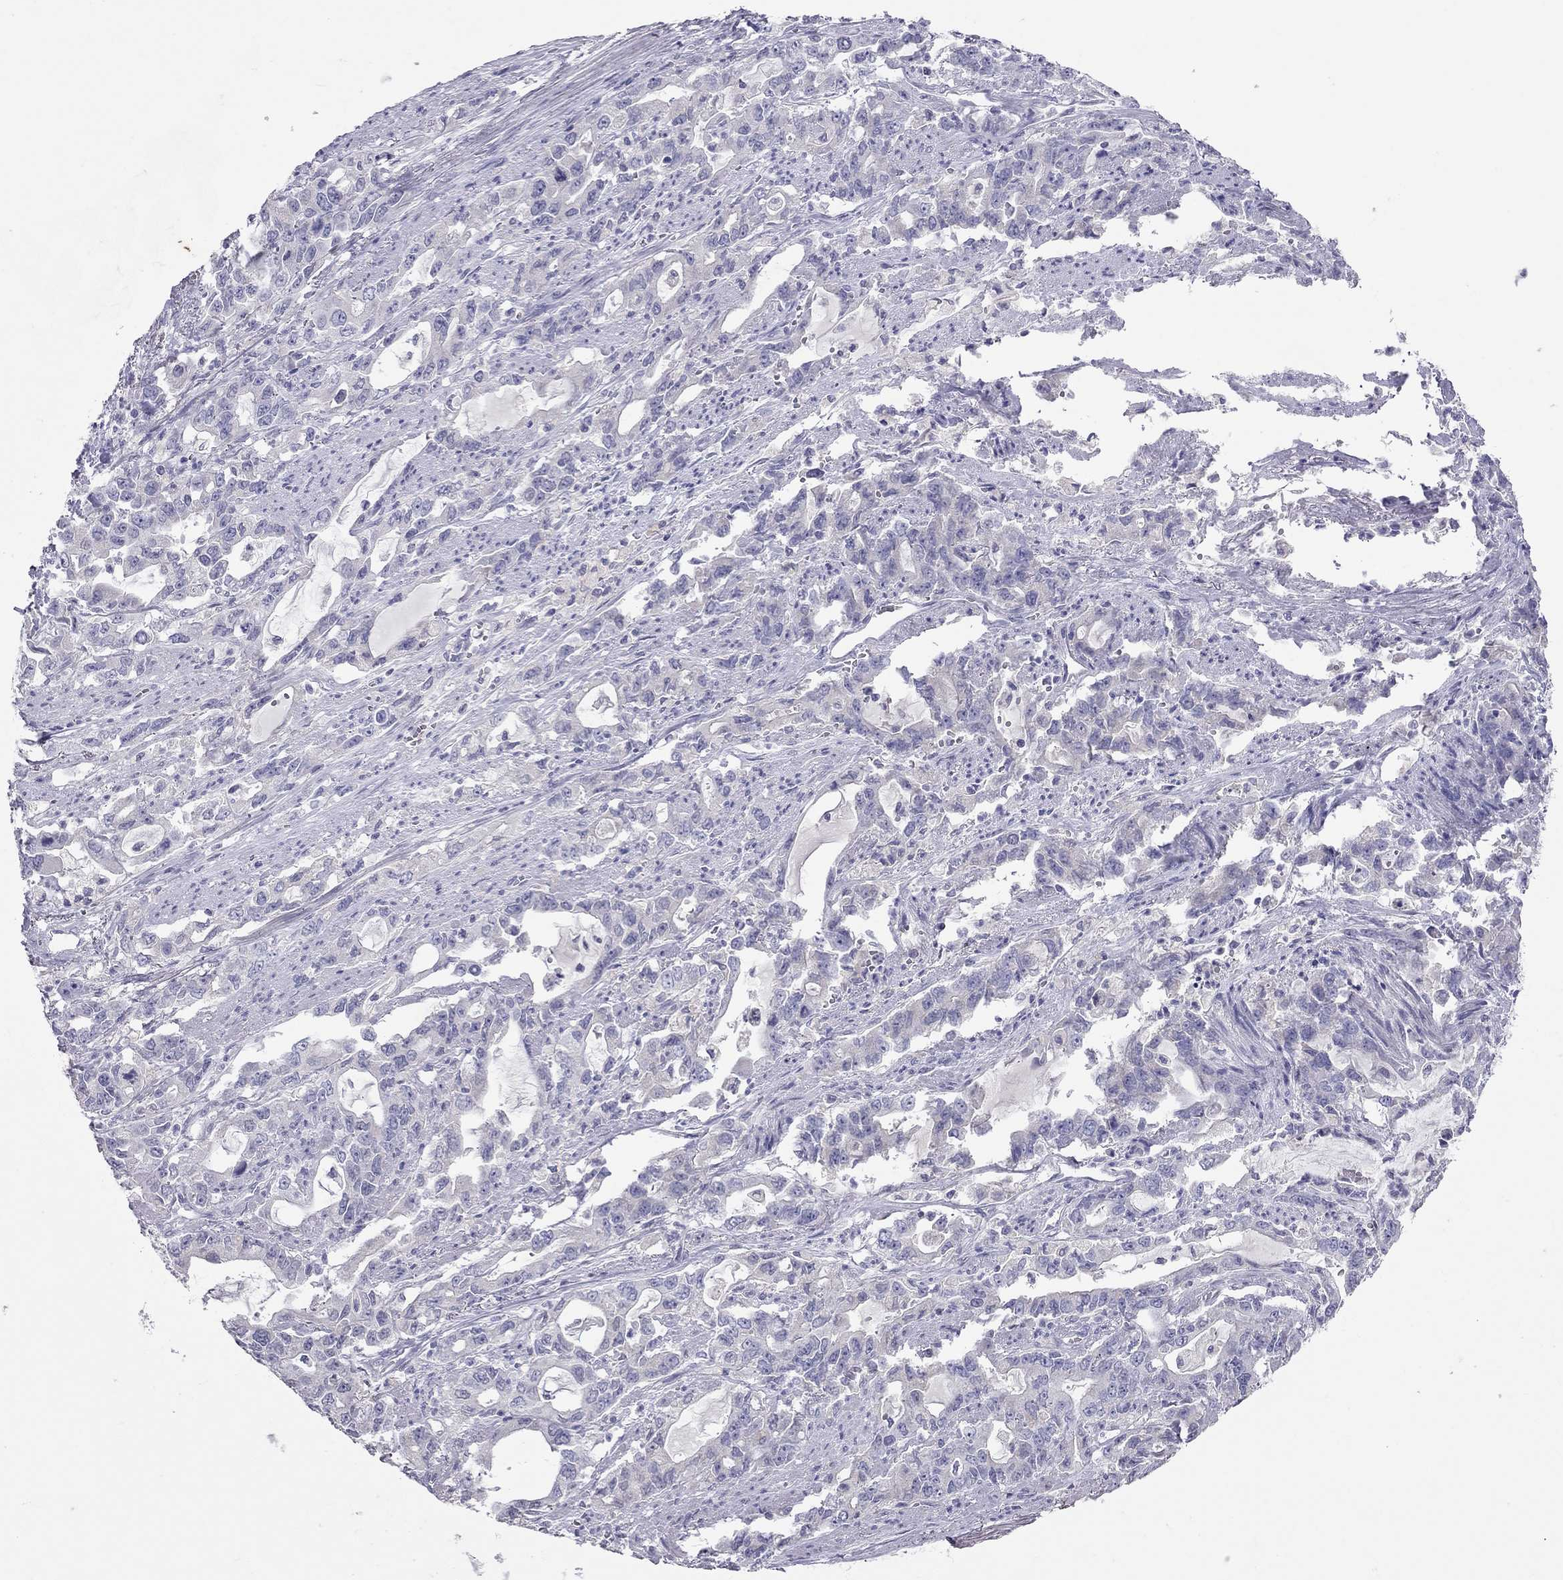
{"staining": {"intensity": "negative", "quantity": "none", "location": "none"}, "tissue": "stomach cancer", "cell_type": "Tumor cells", "image_type": "cancer", "snomed": [{"axis": "morphology", "description": "Adenocarcinoma, NOS"}, {"axis": "topography", "description": "Stomach, upper"}], "caption": "This image is of stomach adenocarcinoma stained with immunohistochemistry (IHC) to label a protein in brown with the nuclei are counter-stained blue. There is no expression in tumor cells.", "gene": "MUC16", "patient": {"sex": "male", "age": 85}}